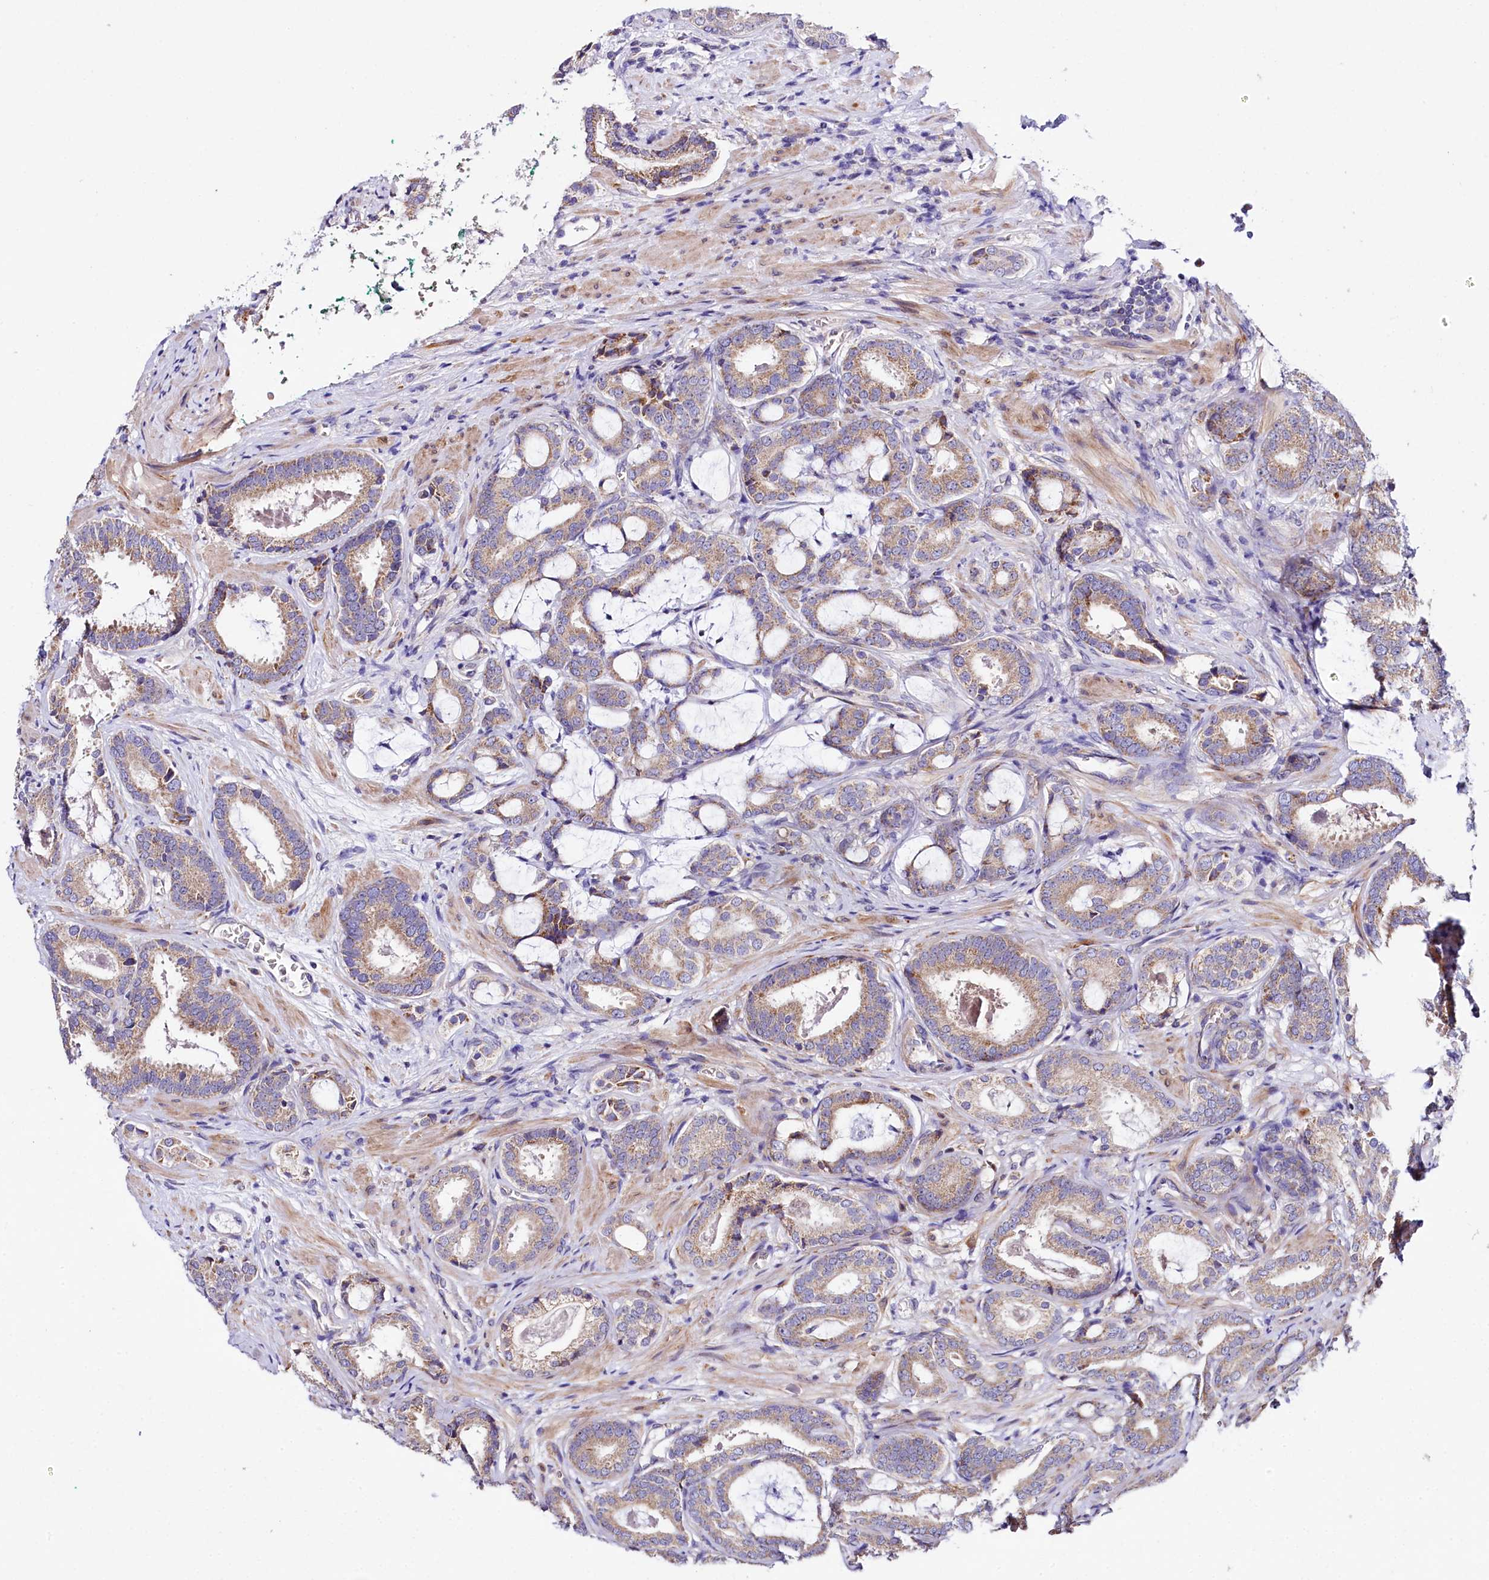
{"staining": {"intensity": "weak", "quantity": "<25%", "location": "cytoplasmic/membranous"}, "tissue": "prostate cancer", "cell_type": "Tumor cells", "image_type": "cancer", "snomed": [{"axis": "morphology", "description": "Adenocarcinoma, High grade"}, {"axis": "topography", "description": "Prostate"}], "caption": "DAB (3,3'-diaminobenzidine) immunohistochemical staining of human adenocarcinoma (high-grade) (prostate) shows no significant expression in tumor cells. Brightfield microscopy of immunohistochemistry (IHC) stained with DAB (brown) and hematoxylin (blue), captured at high magnification.", "gene": "CEP295", "patient": {"sex": "male", "age": 60}}